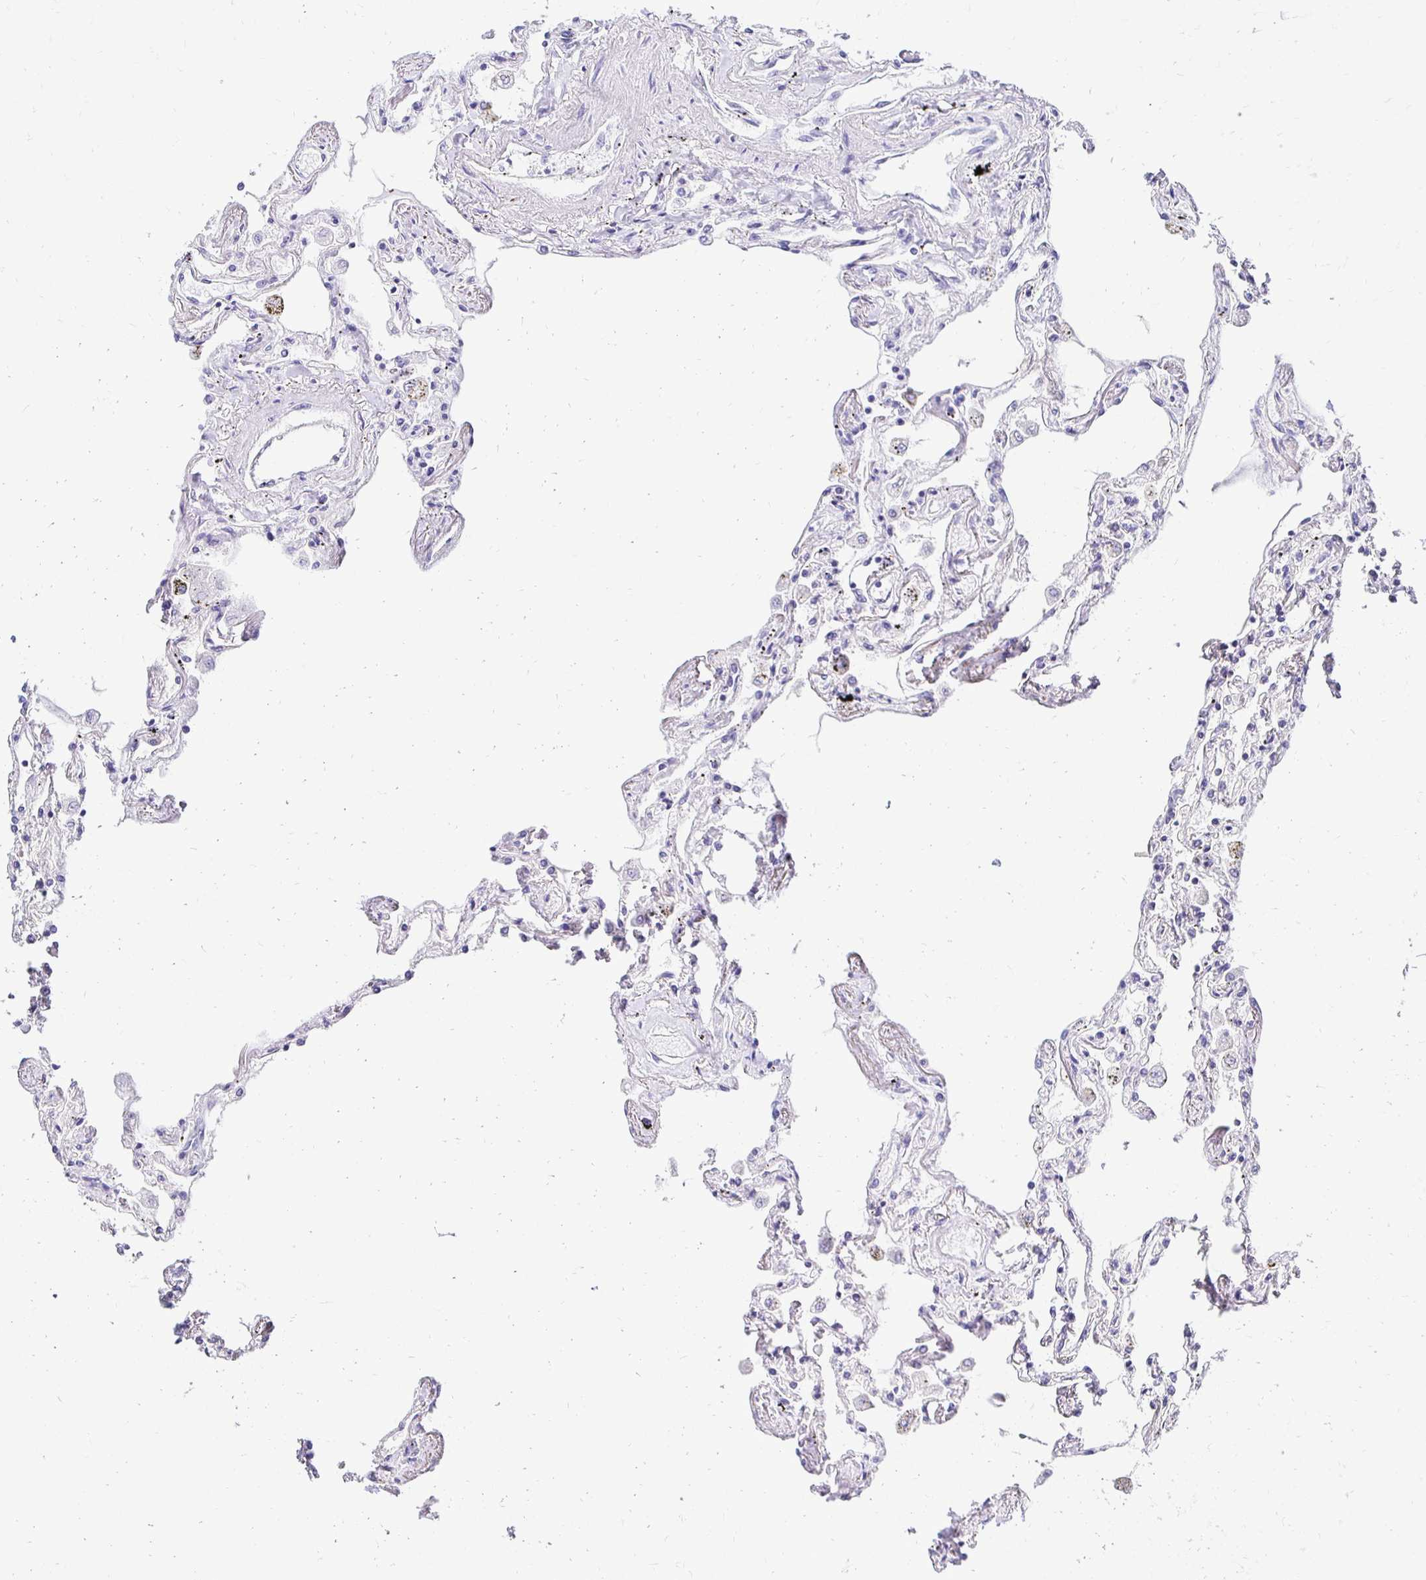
{"staining": {"intensity": "negative", "quantity": "none", "location": "none"}, "tissue": "lung", "cell_type": "Alveolar cells", "image_type": "normal", "snomed": [{"axis": "morphology", "description": "Normal tissue, NOS"}, {"axis": "morphology", "description": "Adenocarcinoma, NOS"}, {"axis": "topography", "description": "Cartilage tissue"}, {"axis": "topography", "description": "Lung"}], "caption": "Immunohistochemistry (IHC) micrograph of benign human lung stained for a protein (brown), which reveals no staining in alveolar cells.", "gene": "SLC9A1", "patient": {"sex": "female", "age": 67}}